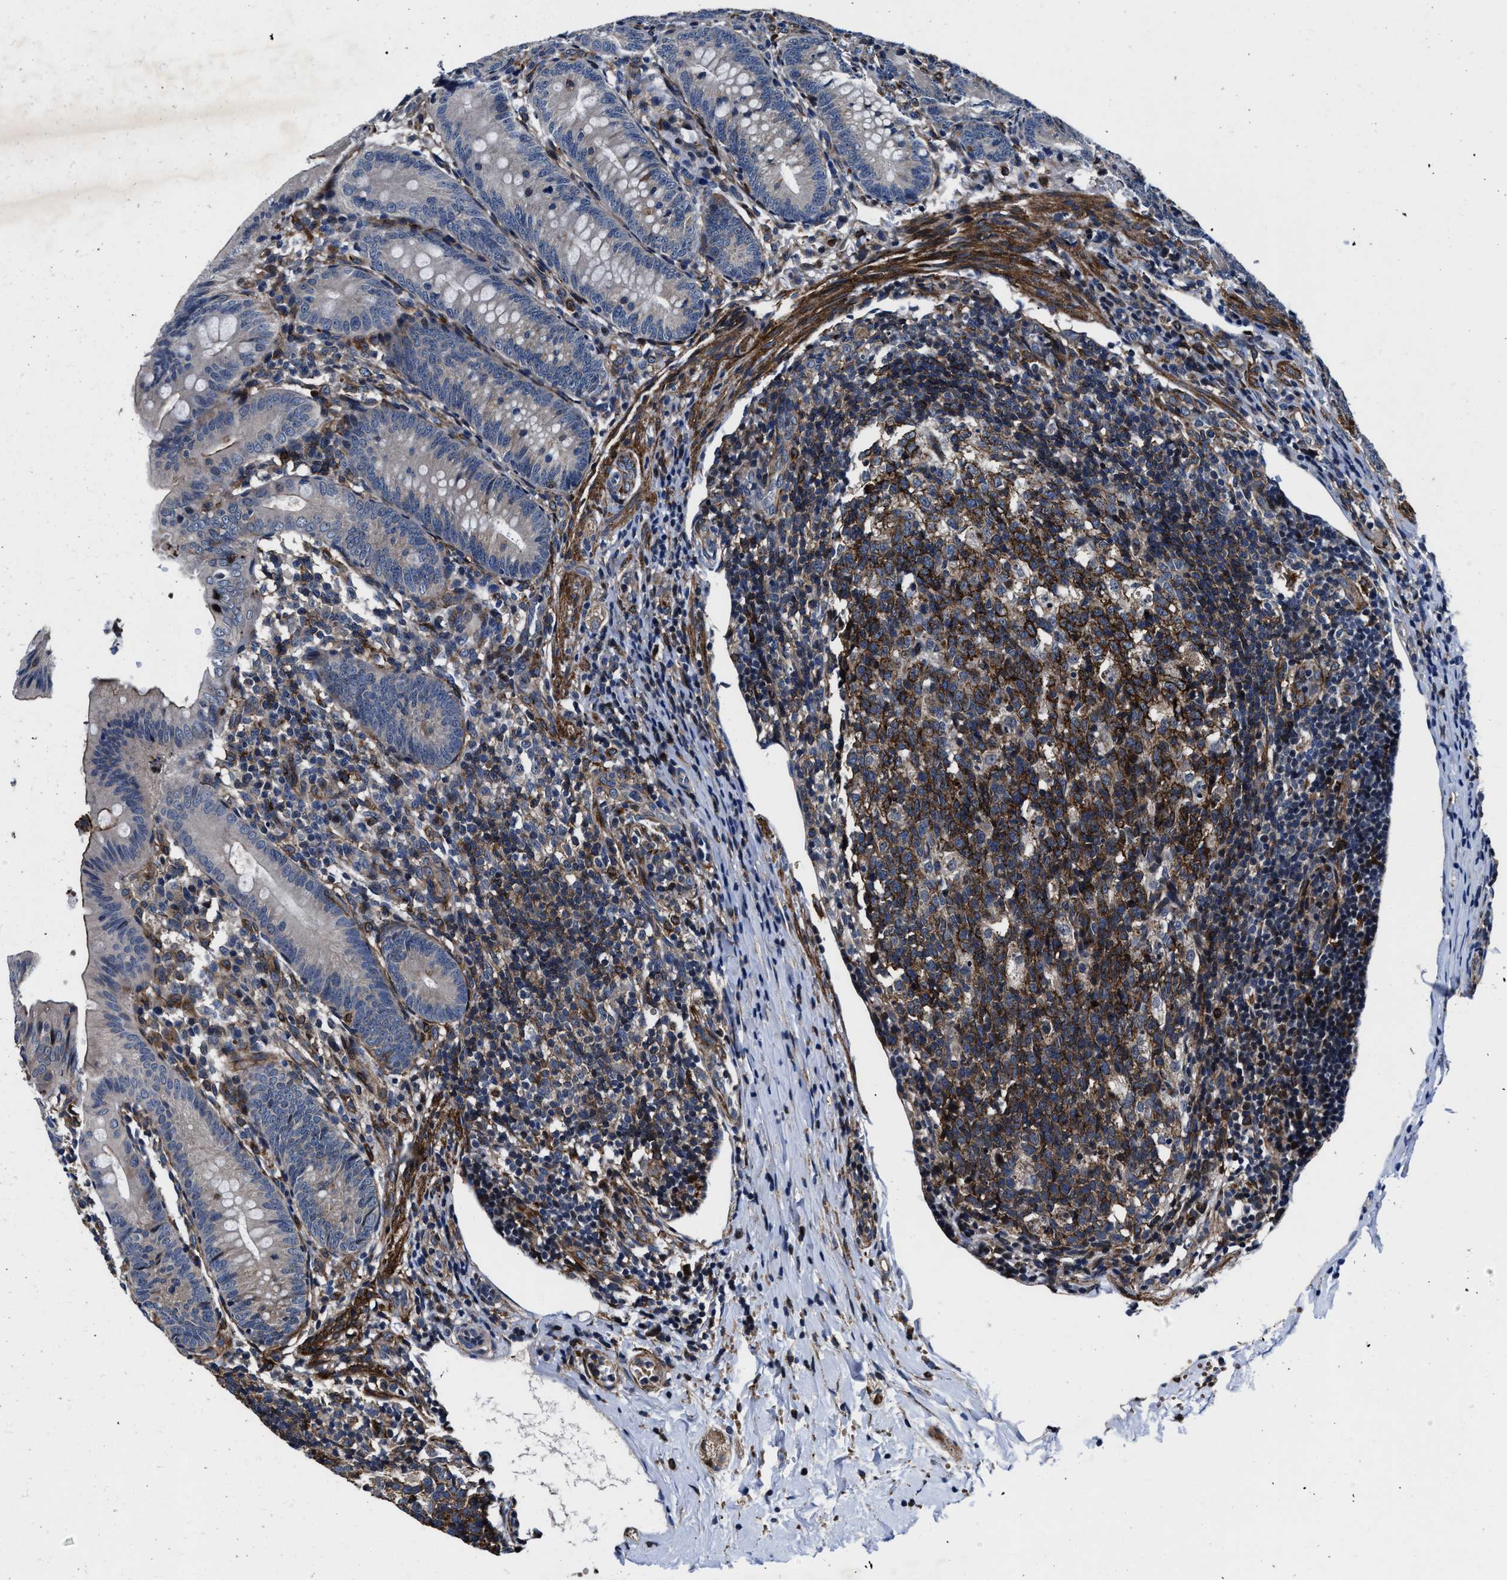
{"staining": {"intensity": "moderate", "quantity": "<25%", "location": "cytoplasmic/membranous"}, "tissue": "appendix", "cell_type": "Glandular cells", "image_type": "normal", "snomed": [{"axis": "morphology", "description": "Normal tissue, NOS"}, {"axis": "topography", "description": "Appendix"}], "caption": "Protein analysis of unremarkable appendix reveals moderate cytoplasmic/membranous expression in about <25% of glandular cells.", "gene": "C2orf66", "patient": {"sex": "male", "age": 1}}